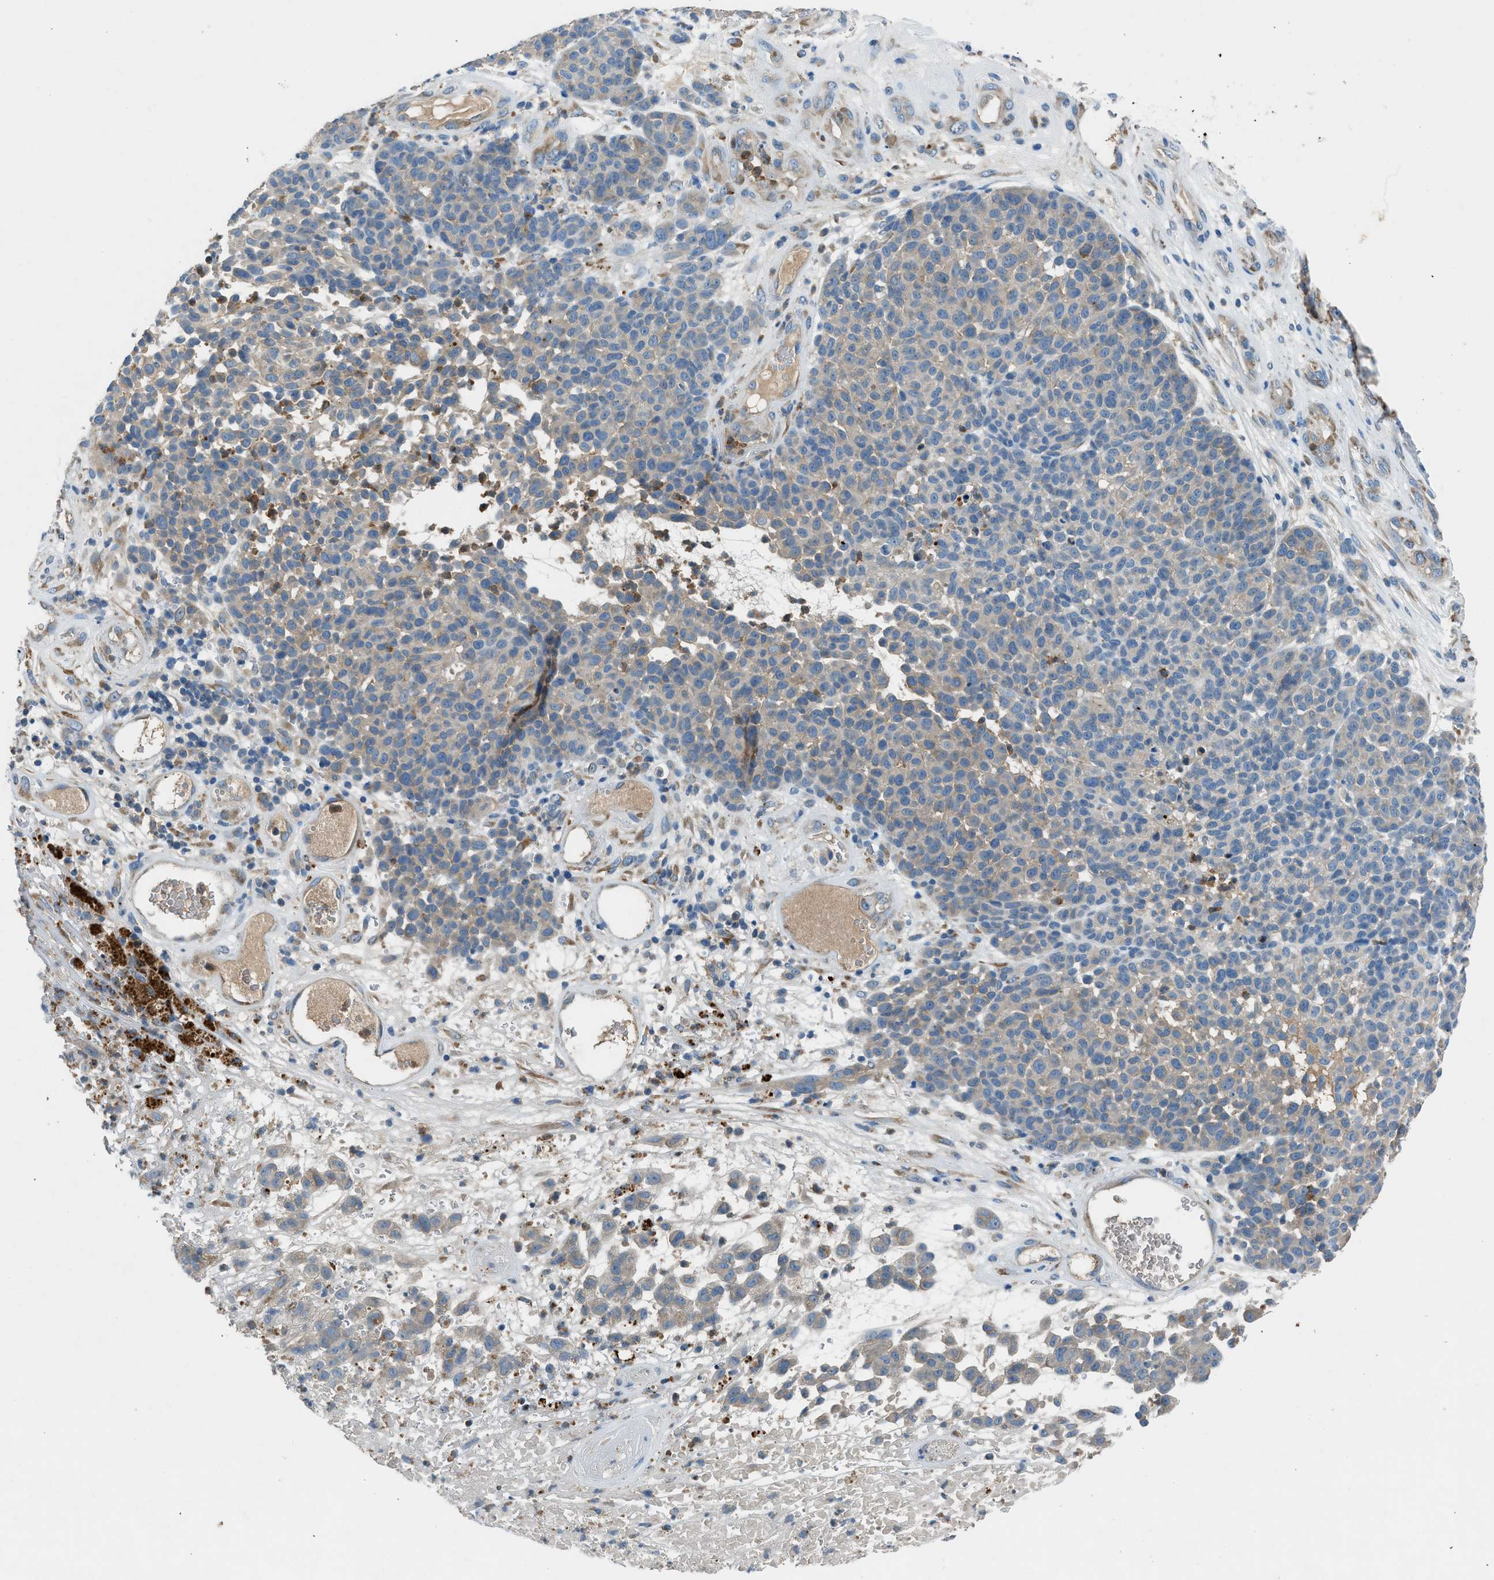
{"staining": {"intensity": "weak", "quantity": "<25%", "location": "cytoplasmic/membranous"}, "tissue": "melanoma", "cell_type": "Tumor cells", "image_type": "cancer", "snomed": [{"axis": "morphology", "description": "Malignant melanoma, NOS"}, {"axis": "topography", "description": "Skin"}], "caption": "This is an immunohistochemistry (IHC) image of human malignant melanoma. There is no expression in tumor cells.", "gene": "BMP1", "patient": {"sex": "male", "age": 59}}